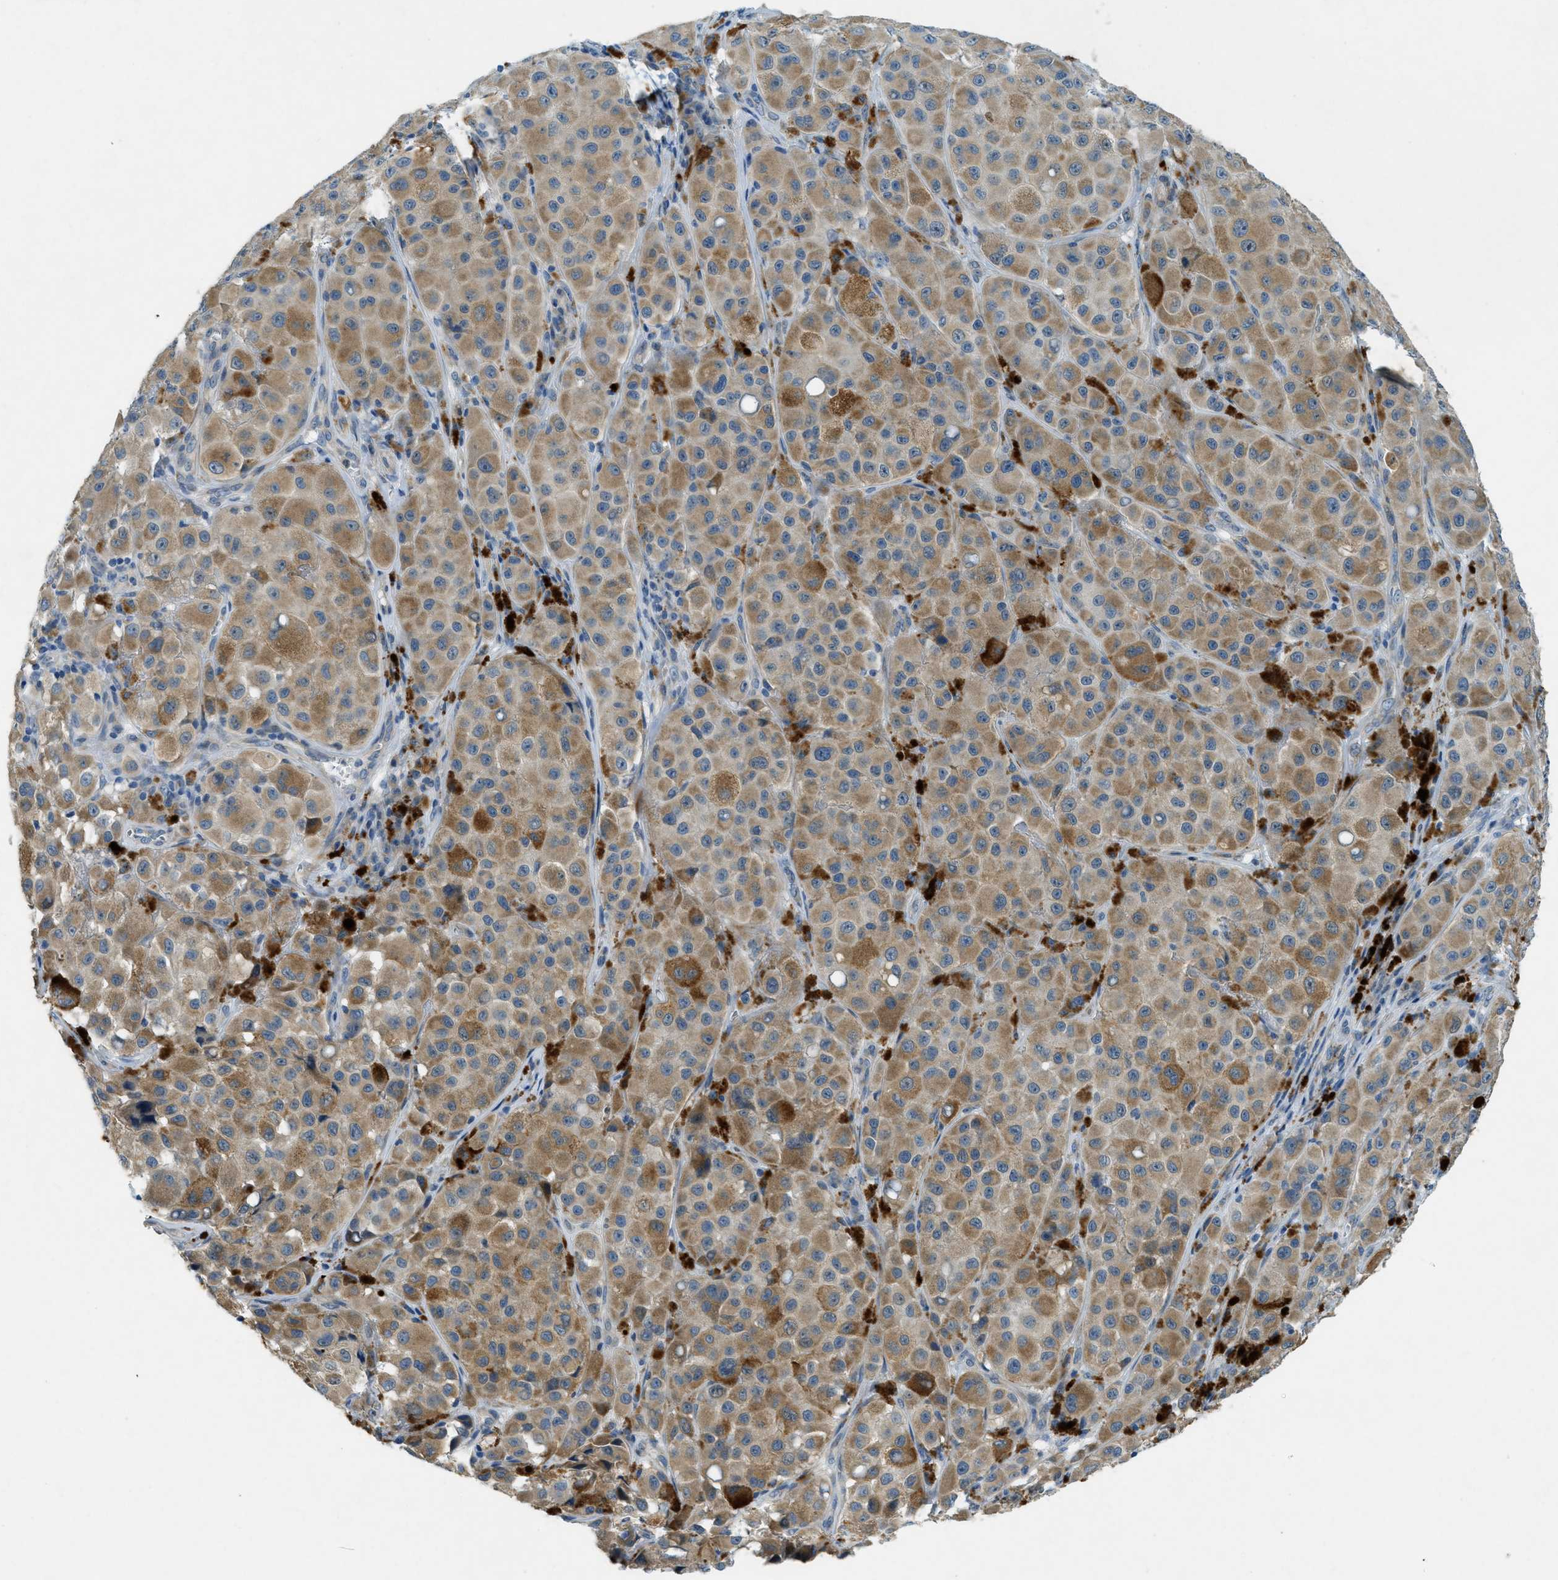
{"staining": {"intensity": "moderate", "quantity": ">75%", "location": "cytoplasmic/membranous"}, "tissue": "melanoma", "cell_type": "Tumor cells", "image_type": "cancer", "snomed": [{"axis": "morphology", "description": "Malignant melanoma, NOS"}, {"axis": "topography", "description": "Skin"}], "caption": "Moderate cytoplasmic/membranous protein staining is present in about >75% of tumor cells in melanoma. (brown staining indicates protein expression, while blue staining denotes nuclei).", "gene": "SNX14", "patient": {"sex": "male", "age": 84}}